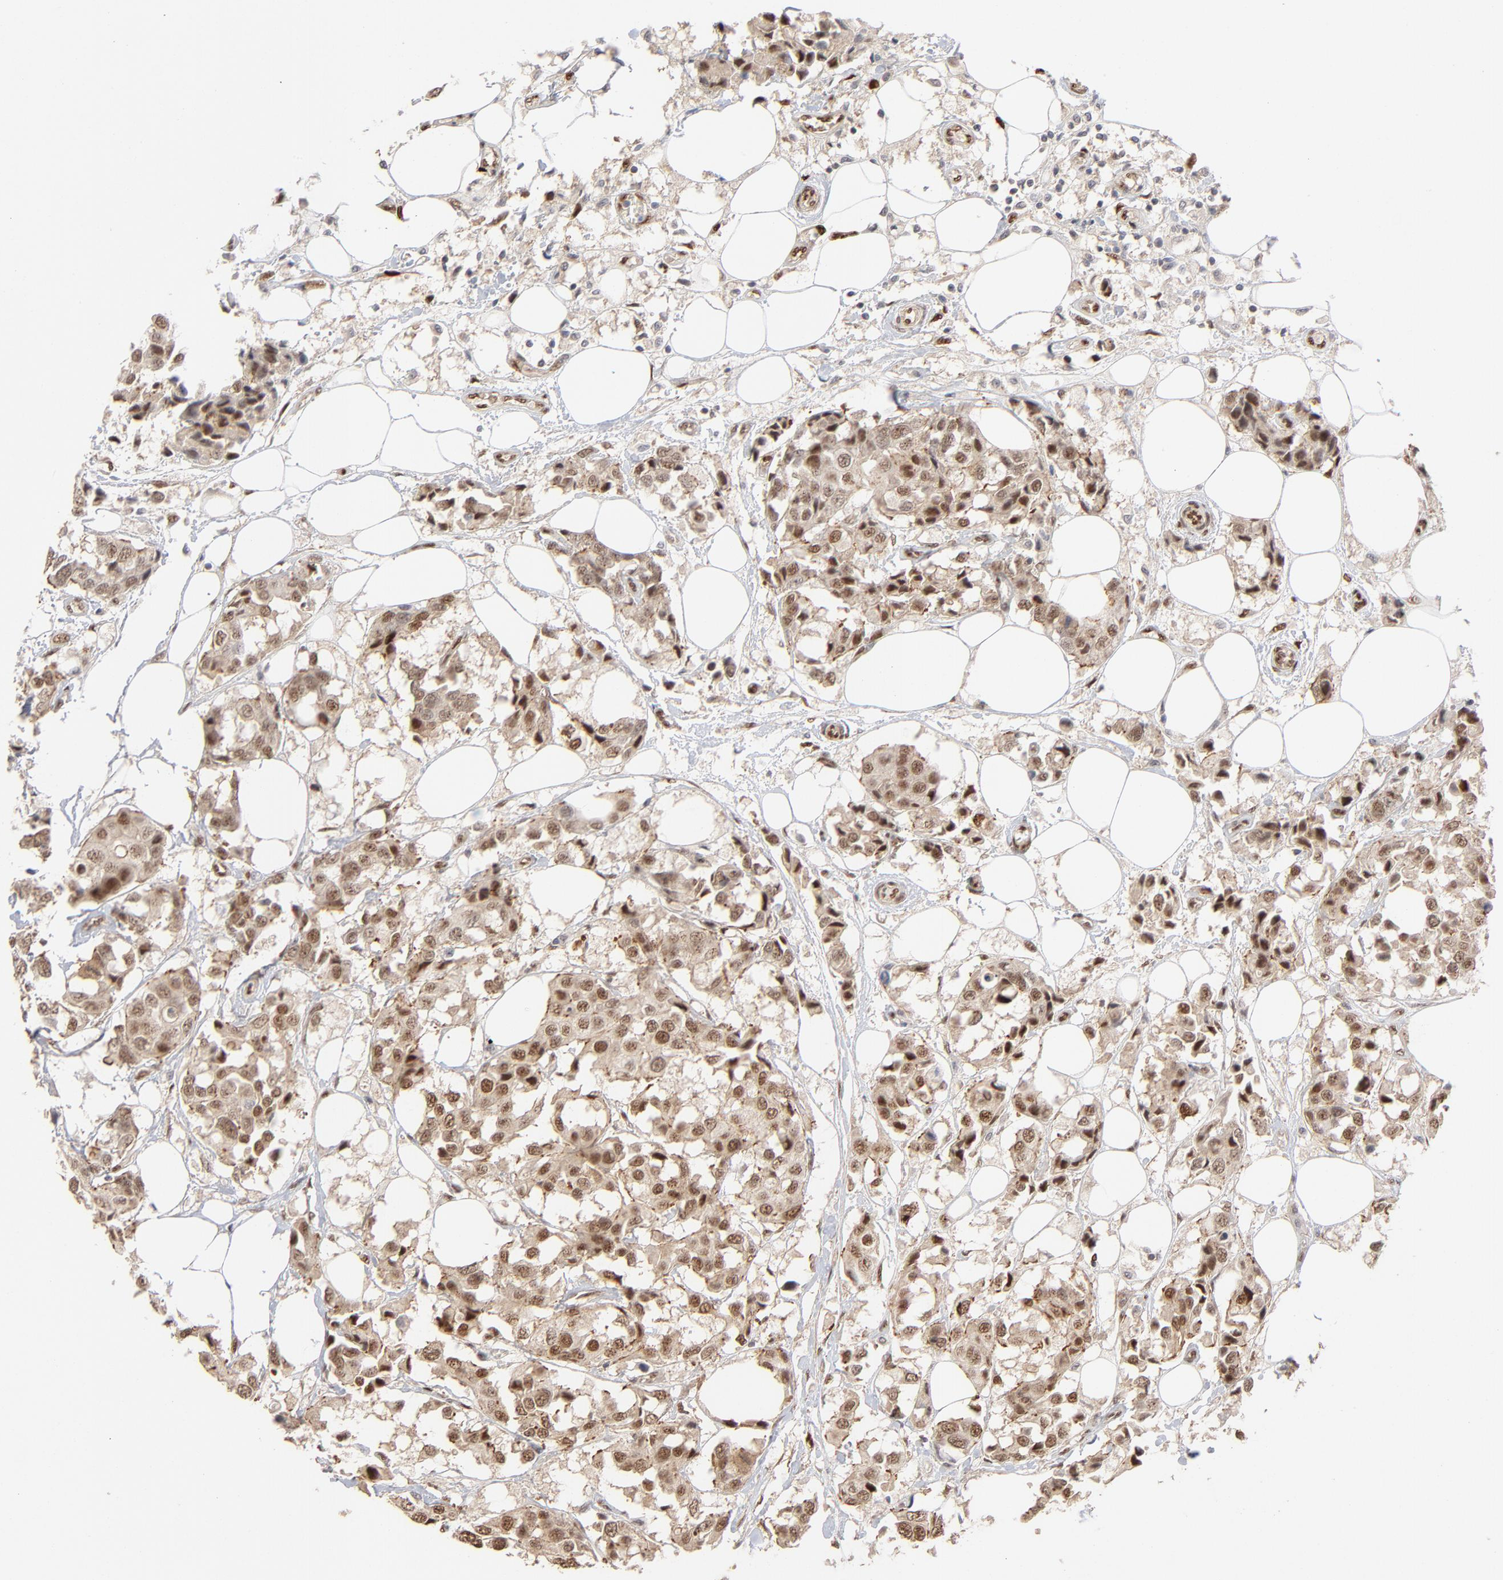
{"staining": {"intensity": "moderate", "quantity": ">75%", "location": "nuclear"}, "tissue": "breast cancer", "cell_type": "Tumor cells", "image_type": "cancer", "snomed": [{"axis": "morphology", "description": "Duct carcinoma"}, {"axis": "topography", "description": "Breast"}], "caption": "Tumor cells exhibit moderate nuclear expression in approximately >75% of cells in breast infiltrating ductal carcinoma.", "gene": "NFIB", "patient": {"sex": "female", "age": 80}}